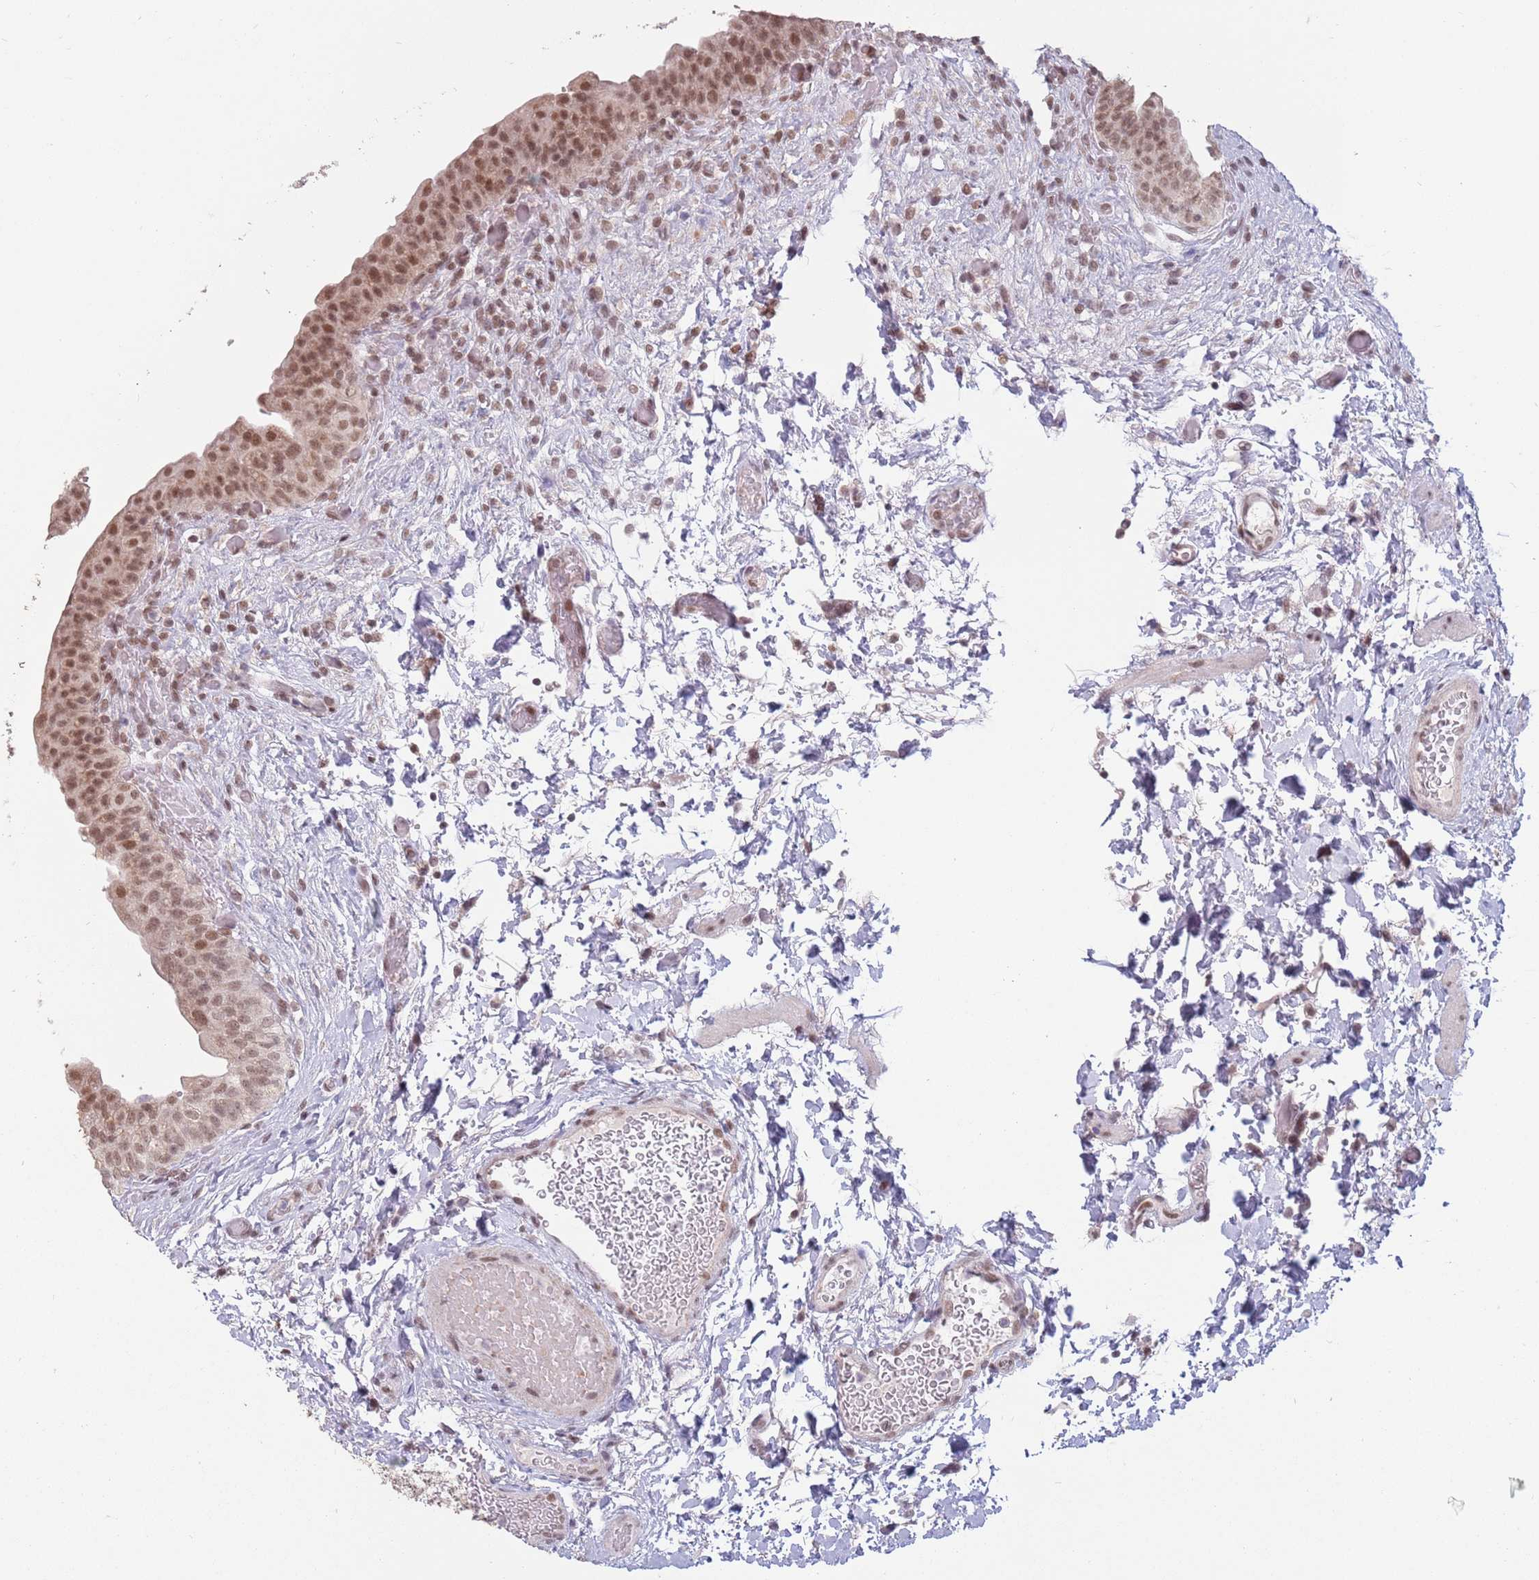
{"staining": {"intensity": "moderate", "quantity": ">75%", "location": "nuclear"}, "tissue": "urinary bladder", "cell_type": "Urothelial cells", "image_type": "normal", "snomed": [{"axis": "morphology", "description": "Normal tissue, NOS"}, {"axis": "topography", "description": "Urinary bladder"}], "caption": "IHC photomicrograph of benign urinary bladder: human urinary bladder stained using immunohistochemistry displays medium levels of moderate protein expression localized specifically in the nuclear of urothelial cells, appearing as a nuclear brown color.", "gene": "ZNF574", "patient": {"sex": "male", "age": 69}}